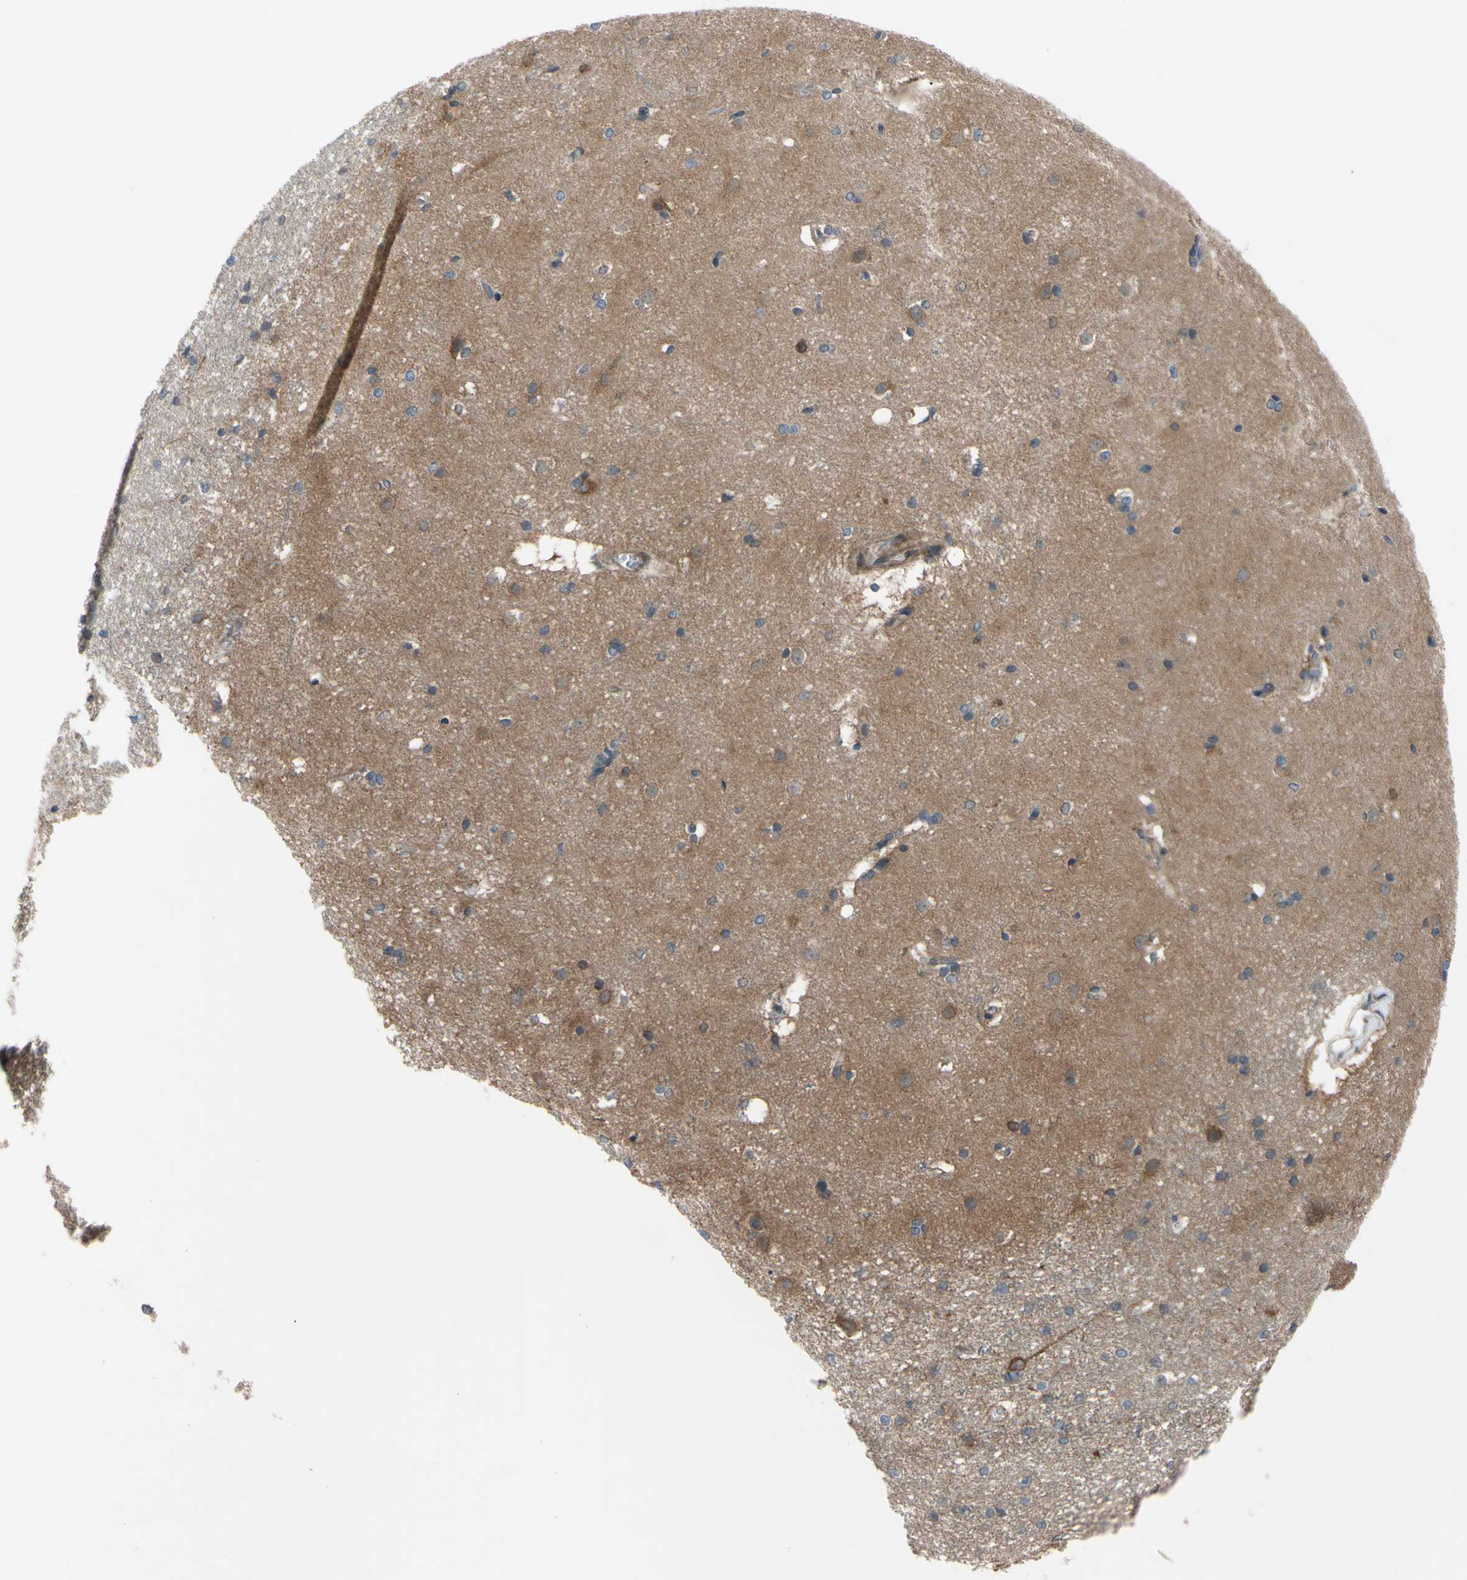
{"staining": {"intensity": "moderate", "quantity": "<25%", "location": "cytoplasmic/membranous"}, "tissue": "caudate", "cell_type": "Glial cells", "image_type": "normal", "snomed": [{"axis": "morphology", "description": "Normal tissue, NOS"}, {"axis": "topography", "description": "Lateral ventricle wall"}], "caption": "The histopathology image displays staining of benign caudate, revealing moderate cytoplasmic/membranous protein staining (brown color) within glial cells.", "gene": "SVIL", "patient": {"sex": "female", "age": 19}}